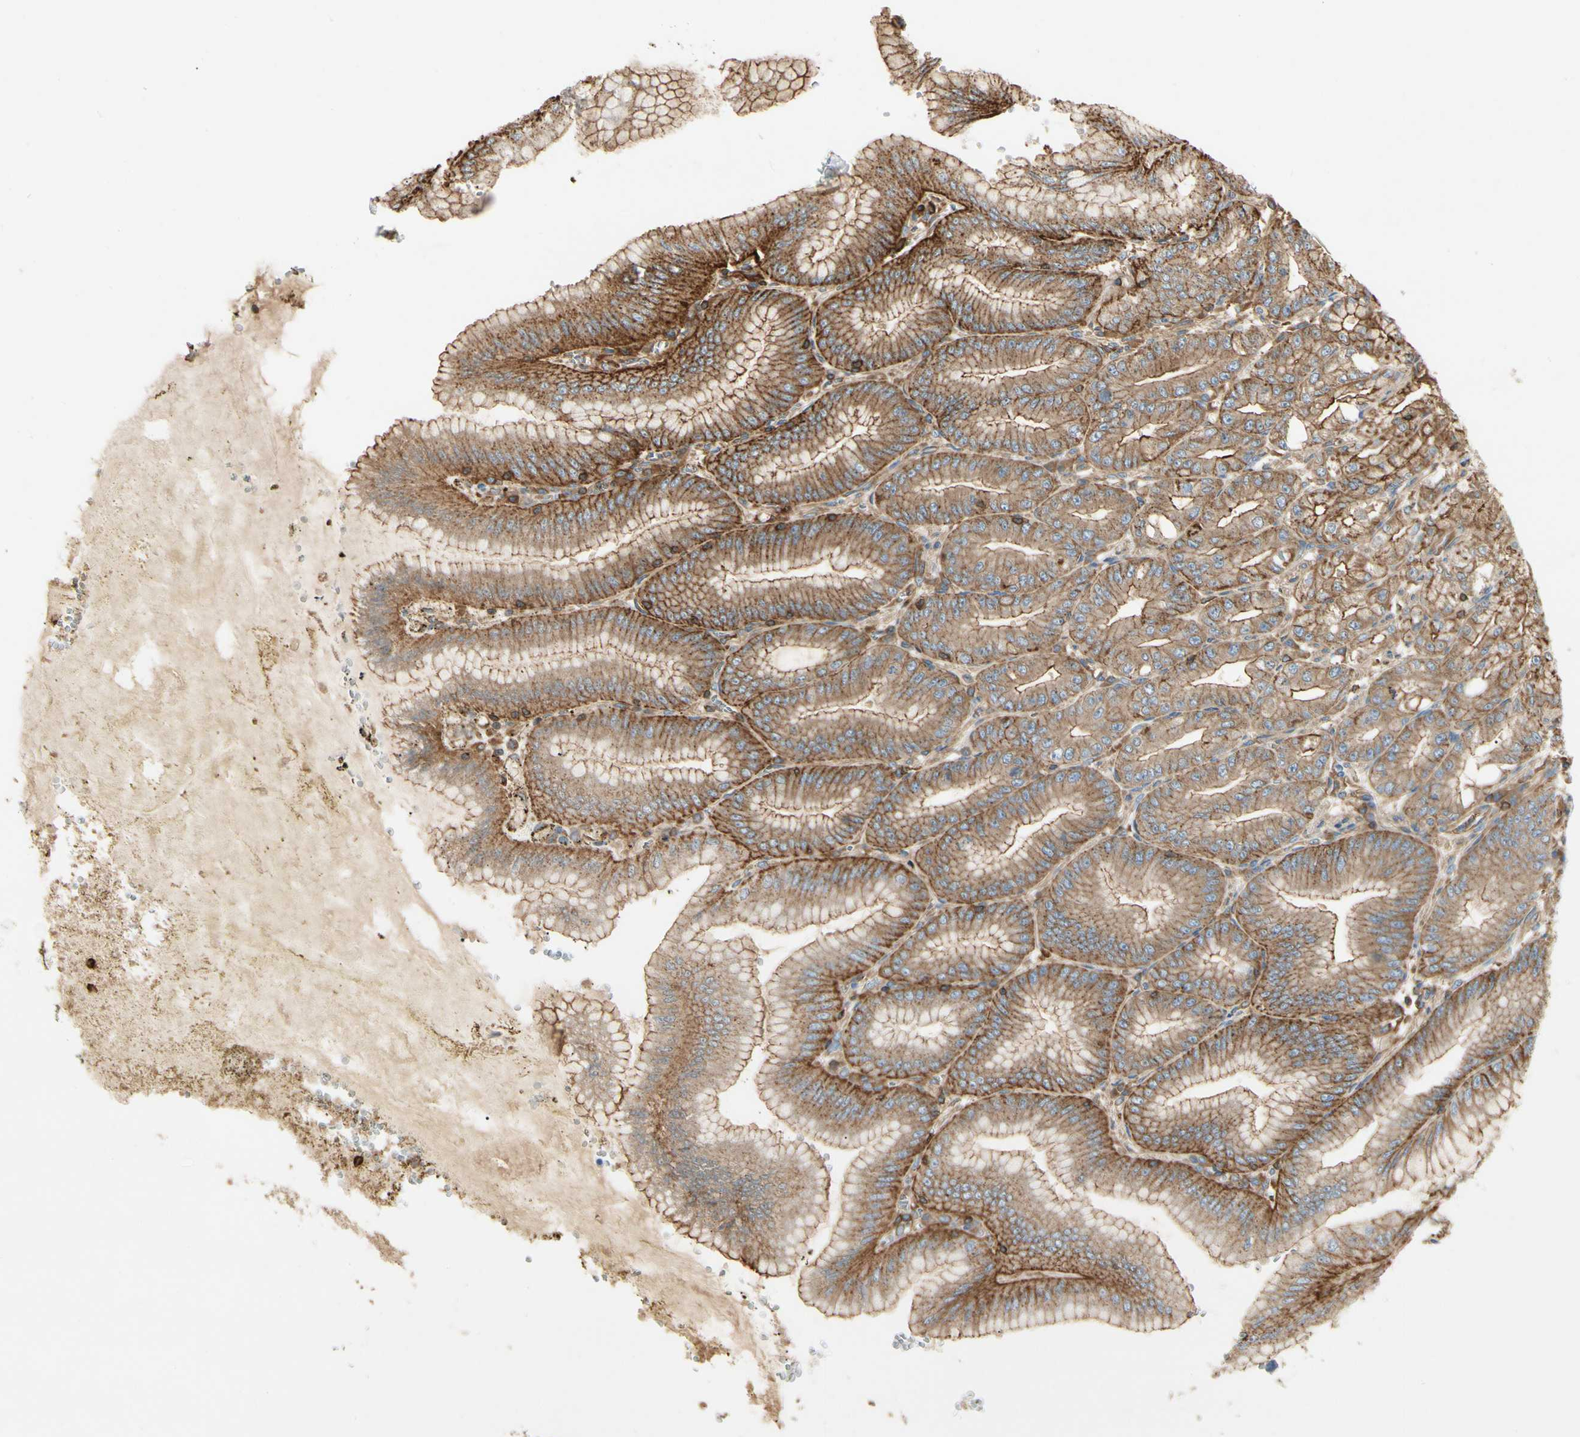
{"staining": {"intensity": "moderate", "quantity": ">75%", "location": "cytoplasmic/membranous"}, "tissue": "stomach", "cell_type": "Glandular cells", "image_type": "normal", "snomed": [{"axis": "morphology", "description": "Normal tissue, NOS"}, {"axis": "topography", "description": "Stomach, lower"}], "caption": "Brown immunohistochemical staining in normal human stomach displays moderate cytoplasmic/membranous positivity in approximately >75% of glandular cells. (DAB = brown stain, brightfield microscopy at high magnification).", "gene": "ARPC2", "patient": {"sex": "male", "age": 71}}